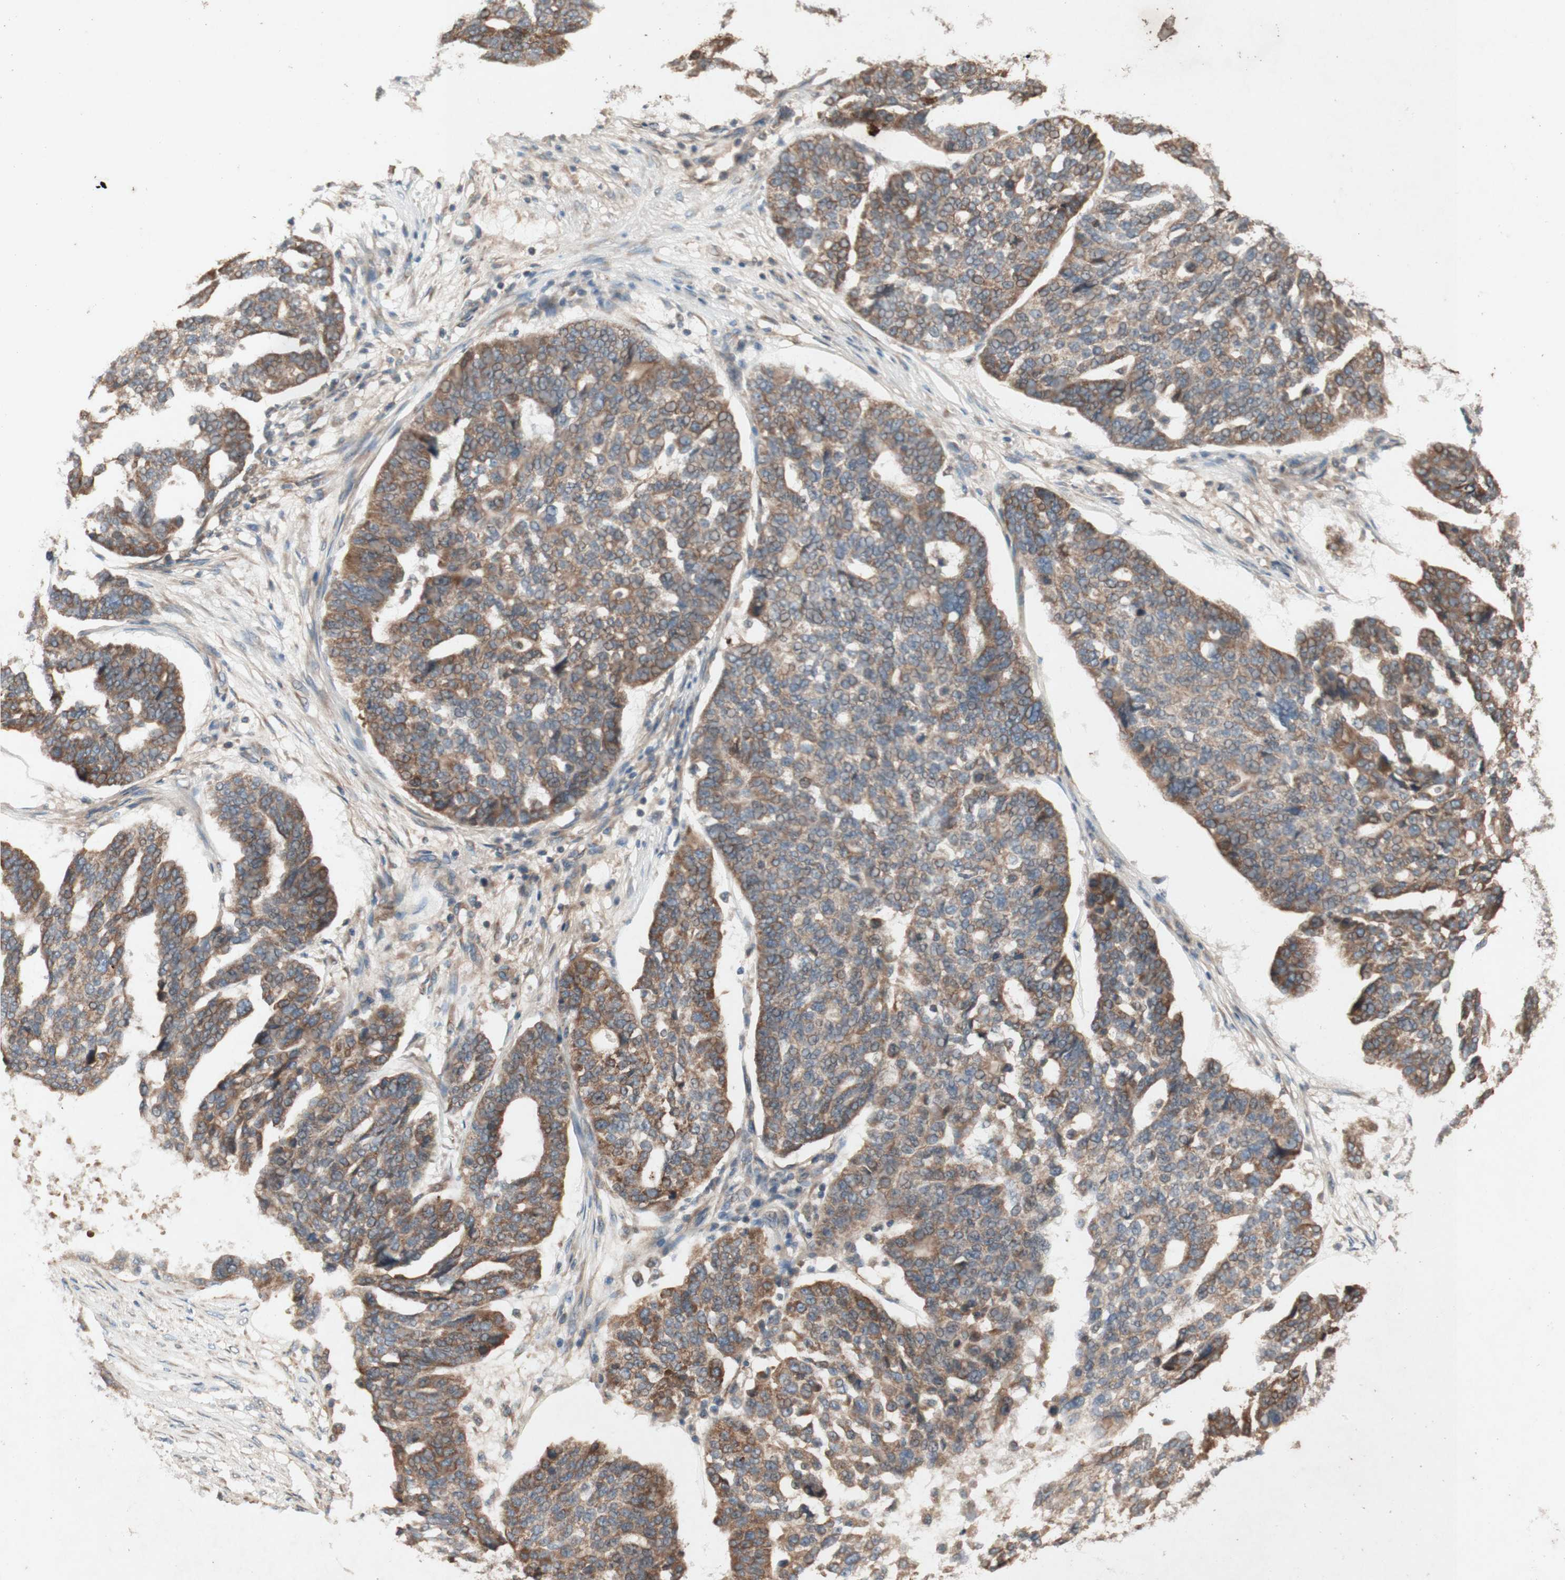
{"staining": {"intensity": "moderate", "quantity": ">75%", "location": "cytoplasmic/membranous"}, "tissue": "ovarian cancer", "cell_type": "Tumor cells", "image_type": "cancer", "snomed": [{"axis": "morphology", "description": "Cystadenocarcinoma, serous, NOS"}, {"axis": "topography", "description": "Ovary"}], "caption": "Human ovarian cancer stained with a protein marker reveals moderate staining in tumor cells.", "gene": "SOCS2", "patient": {"sex": "female", "age": 59}}